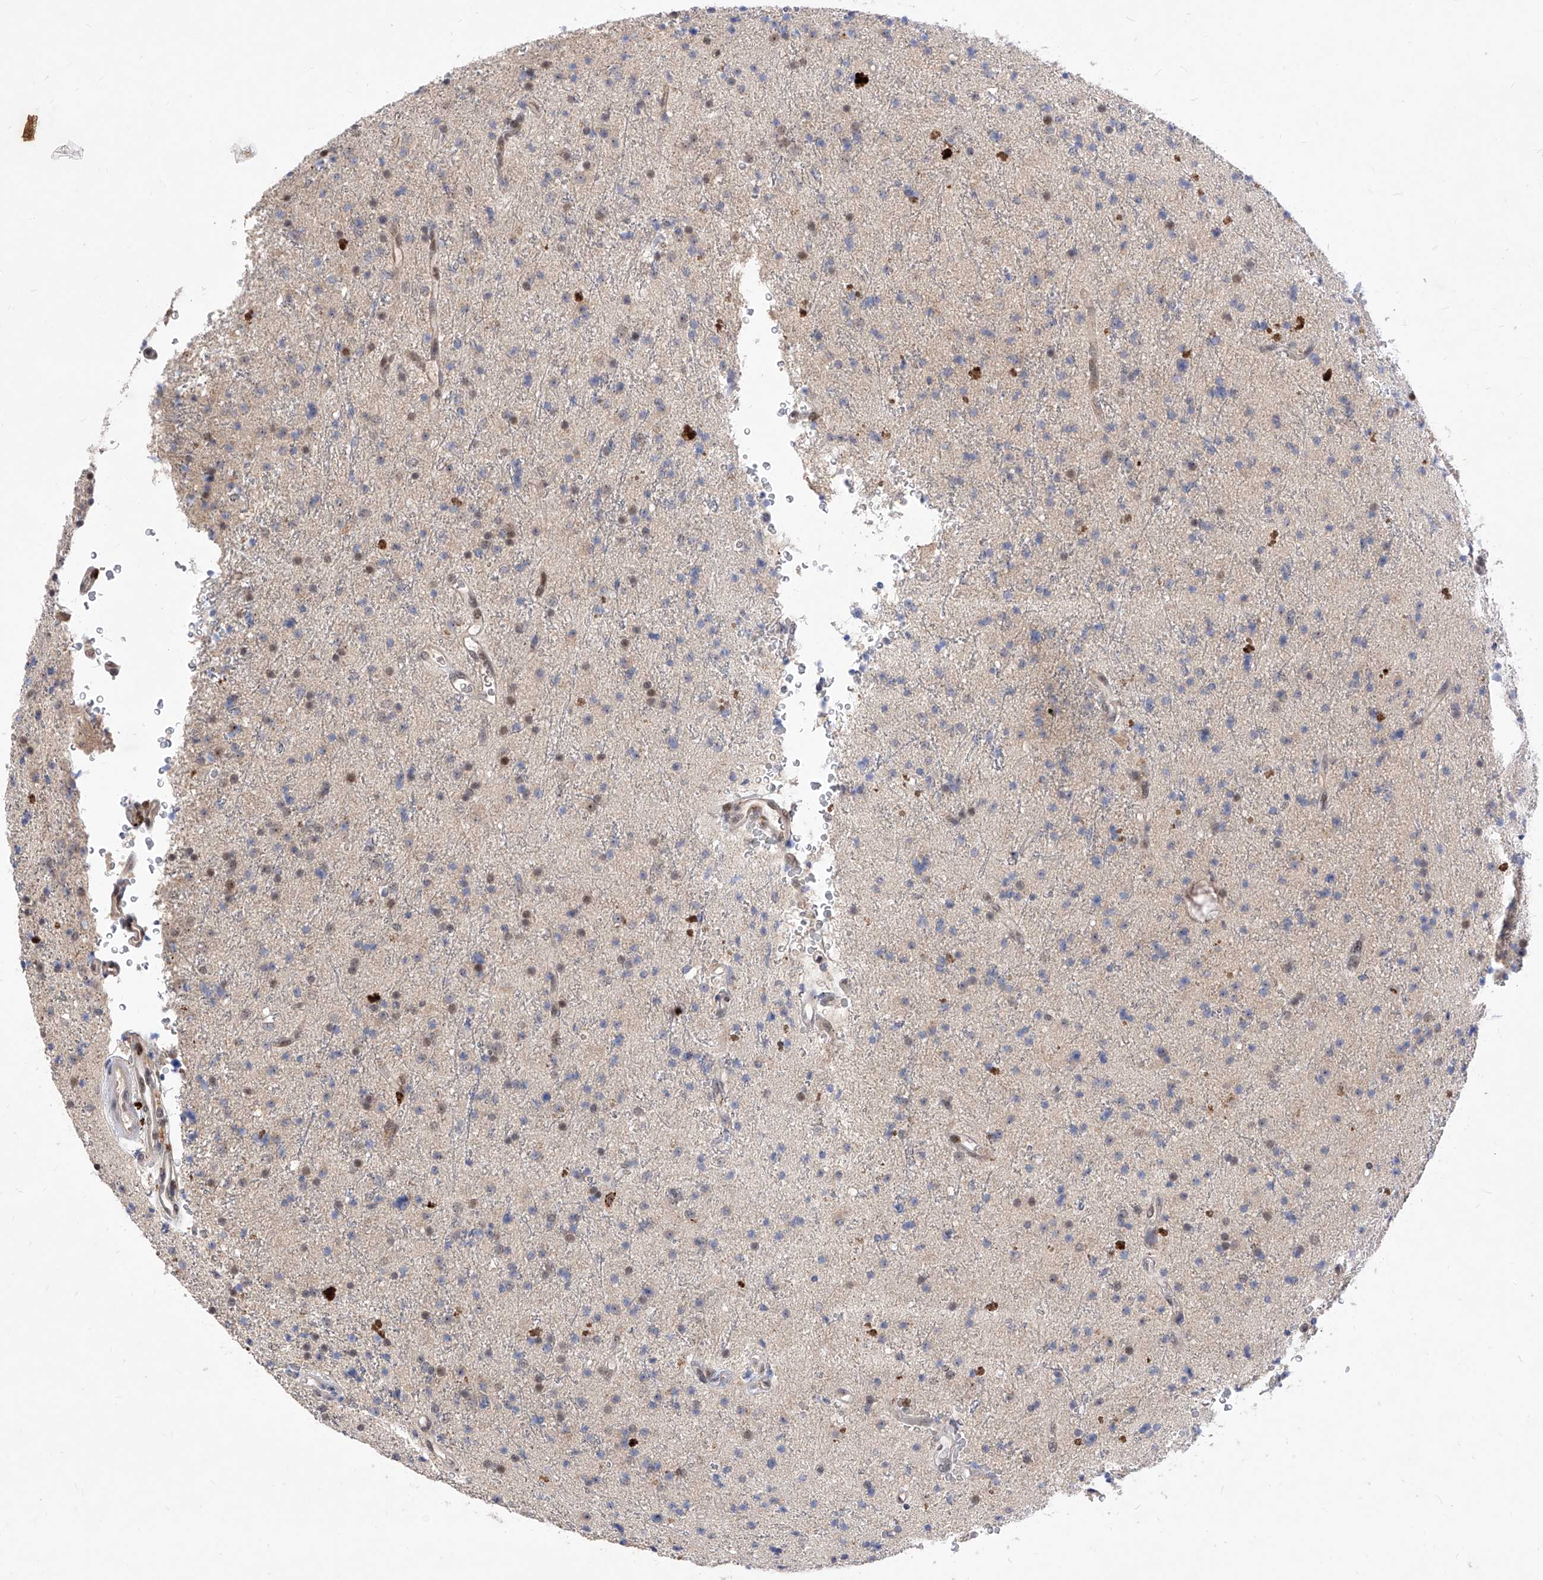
{"staining": {"intensity": "negative", "quantity": "none", "location": "none"}, "tissue": "glioma", "cell_type": "Tumor cells", "image_type": "cancer", "snomed": [{"axis": "morphology", "description": "Glioma, malignant, High grade"}, {"axis": "topography", "description": "Brain"}], "caption": "This is an immunohistochemistry (IHC) image of human high-grade glioma (malignant). There is no expression in tumor cells.", "gene": "LGR4", "patient": {"sex": "male", "age": 34}}